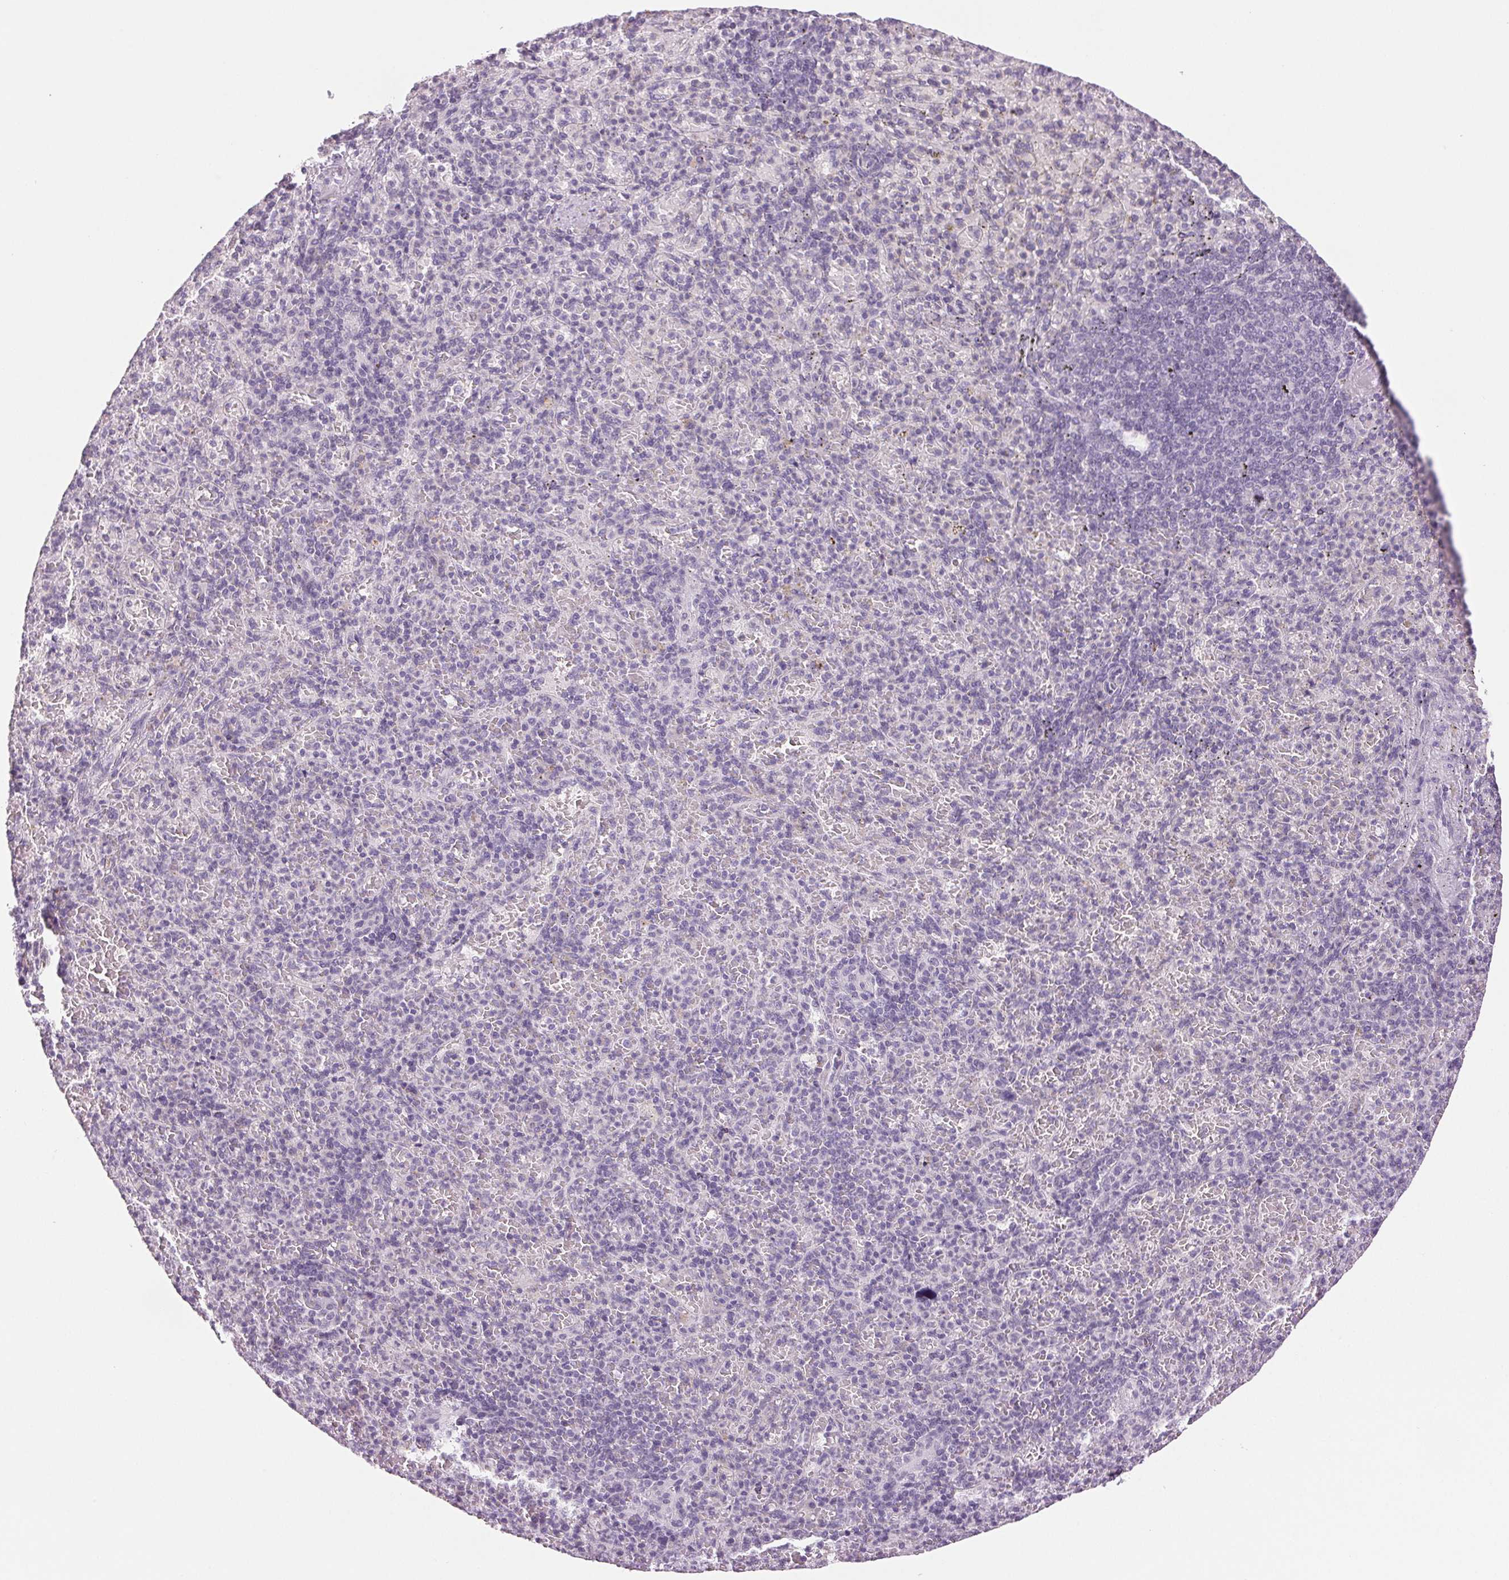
{"staining": {"intensity": "negative", "quantity": "none", "location": "none"}, "tissue": "spleen", "cell_type": "Cells in red pulp", "image_type": "normal", "snomed": [{"axis": "morphology", "description": "Normal tissue, NOS"}, {"axis": "topography", "description": "Spleen"}], "caption": "The histopathology image displays no staining of cells in red pulp in normal spleen. The staining was performed using DAB (3,3'-diaminobenzidine) to visualize the protein expression in brown, while the nuclei were stained in blue with hematoxylin (Magnification: 20x).", "gene": "DNAJC6", "patient": {"sex": "female", "age": 74}}